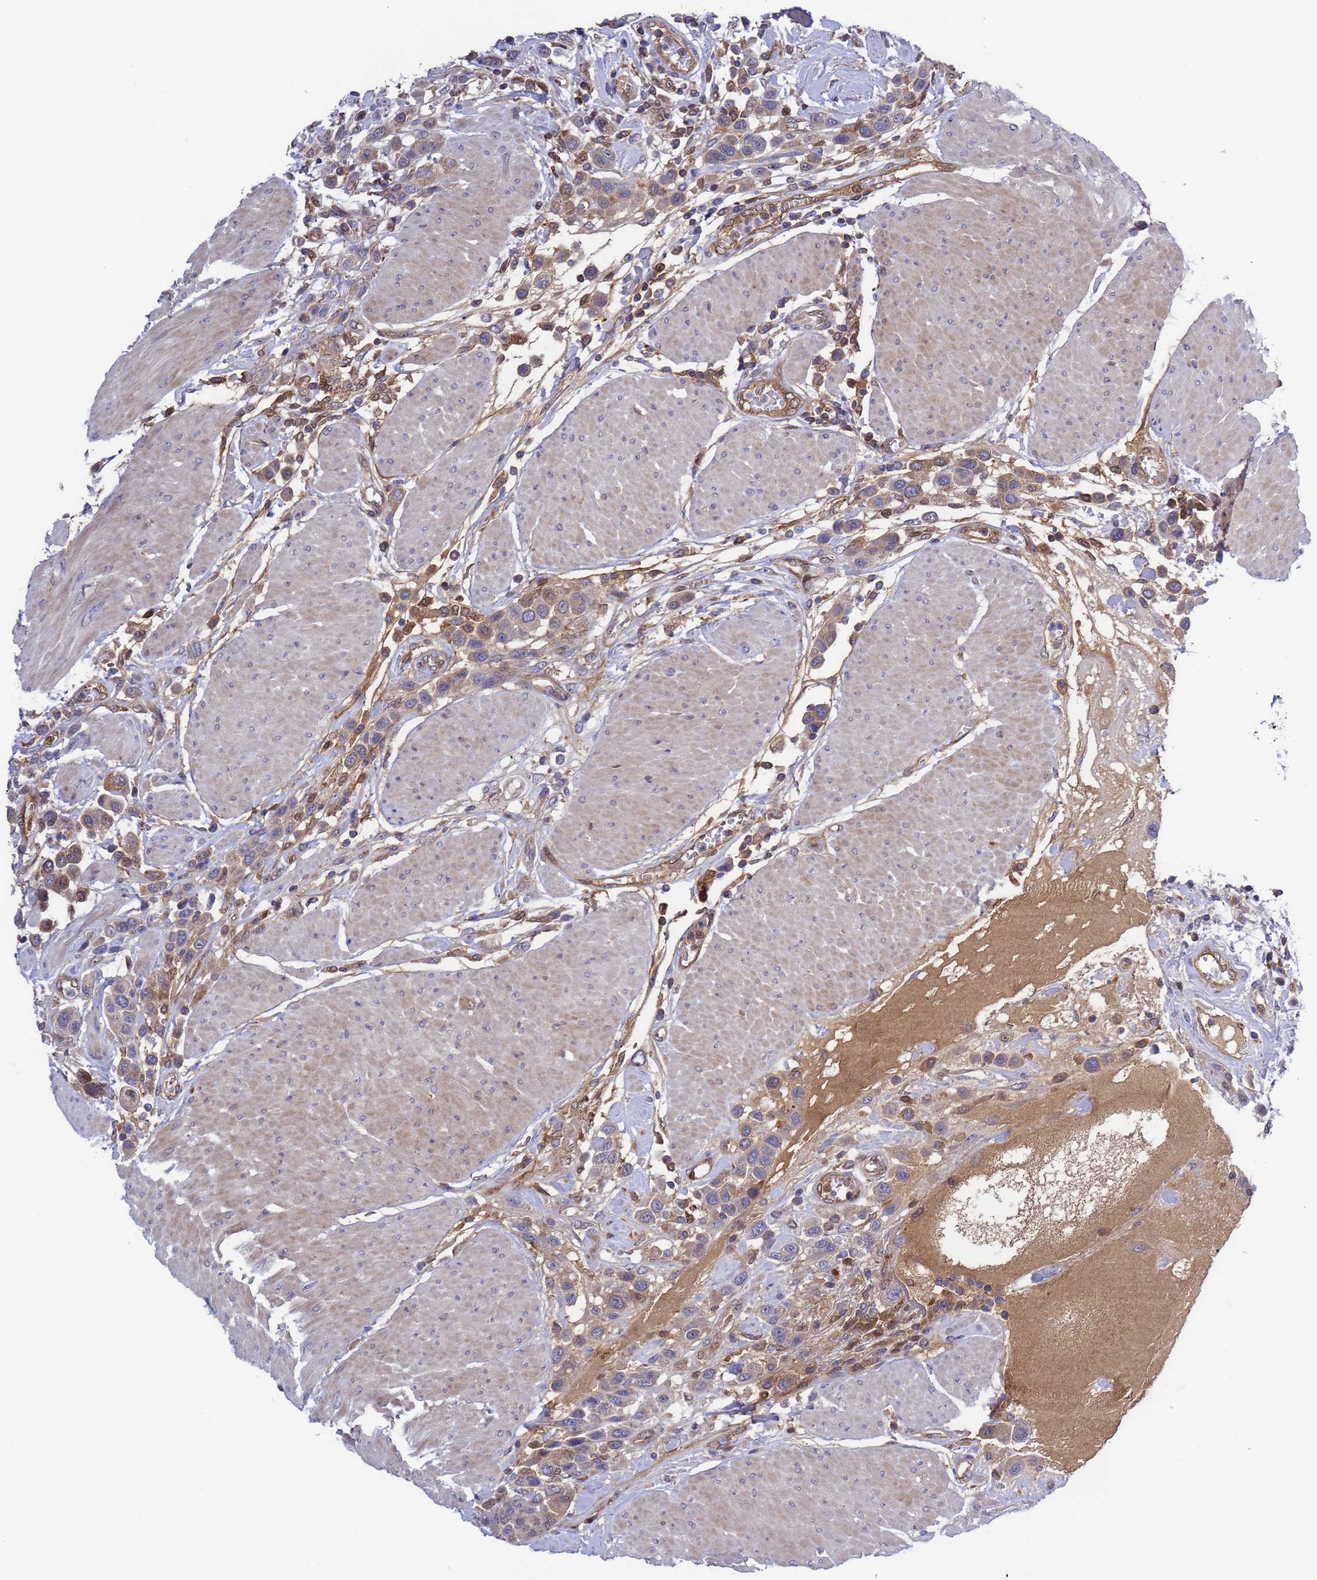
{"staining": {"intensity": "weak", "quantity": "25%-75%", "location": "cytoplasmic/membranous"}, "tissue": "urothelial cancer", "cell_type": "Tumor cells", "image_type": "cancer", "snomed": [{"axis": "morphology", "description": "Urothelial carcinoma, High grade"}, {"axis": "topography", "description": "Urinary bladder"}], "caption": "An immunohistochemistry image of neoplastic tissue is shown. Protein staining in brown highlights weak cytoplasmic/membranous positivity in urothelial carcinoma (high-grade) within tumor cells. (DAB (3,3'-diaminobenzidine) IHC, brown staining for protein, blue staining for nuclei).", "gene": "FOXRED1", "patient": {"sex": "male", "age": 50}}